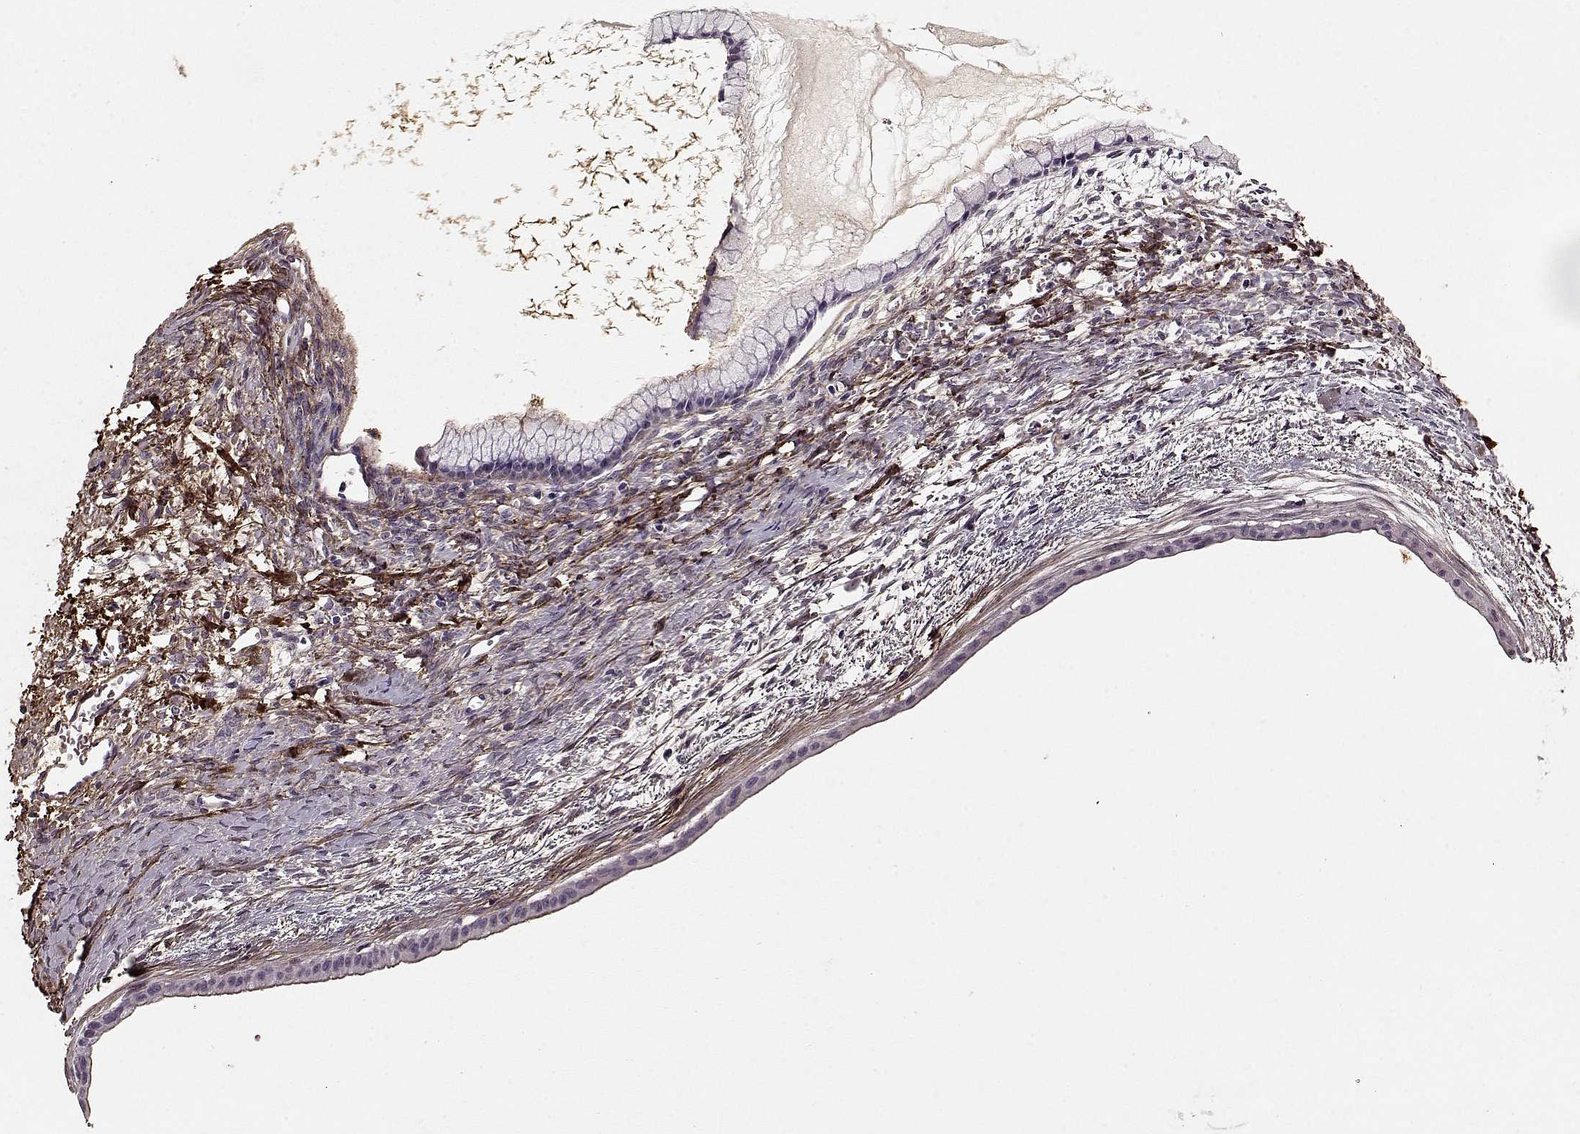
{"staining": {"intensity": "negative", "quantity": "none", "location": "none"}, "tissue": "ovarian cancer", "cell_type": "Tumor cells", "image_type": "cancer", "snomed": [{"axis": "morphology", "description": "Cystadenocarcinoma, mucinous, NOS"}, {"axis": "topography", "description": "Ovary"}], "caption": "Tumor cells show no significant protein expression in mucinous cystadenocarcinoma (ovarian).", "gene": "LUM", "patient": {"sex": "female", "age": 41}}